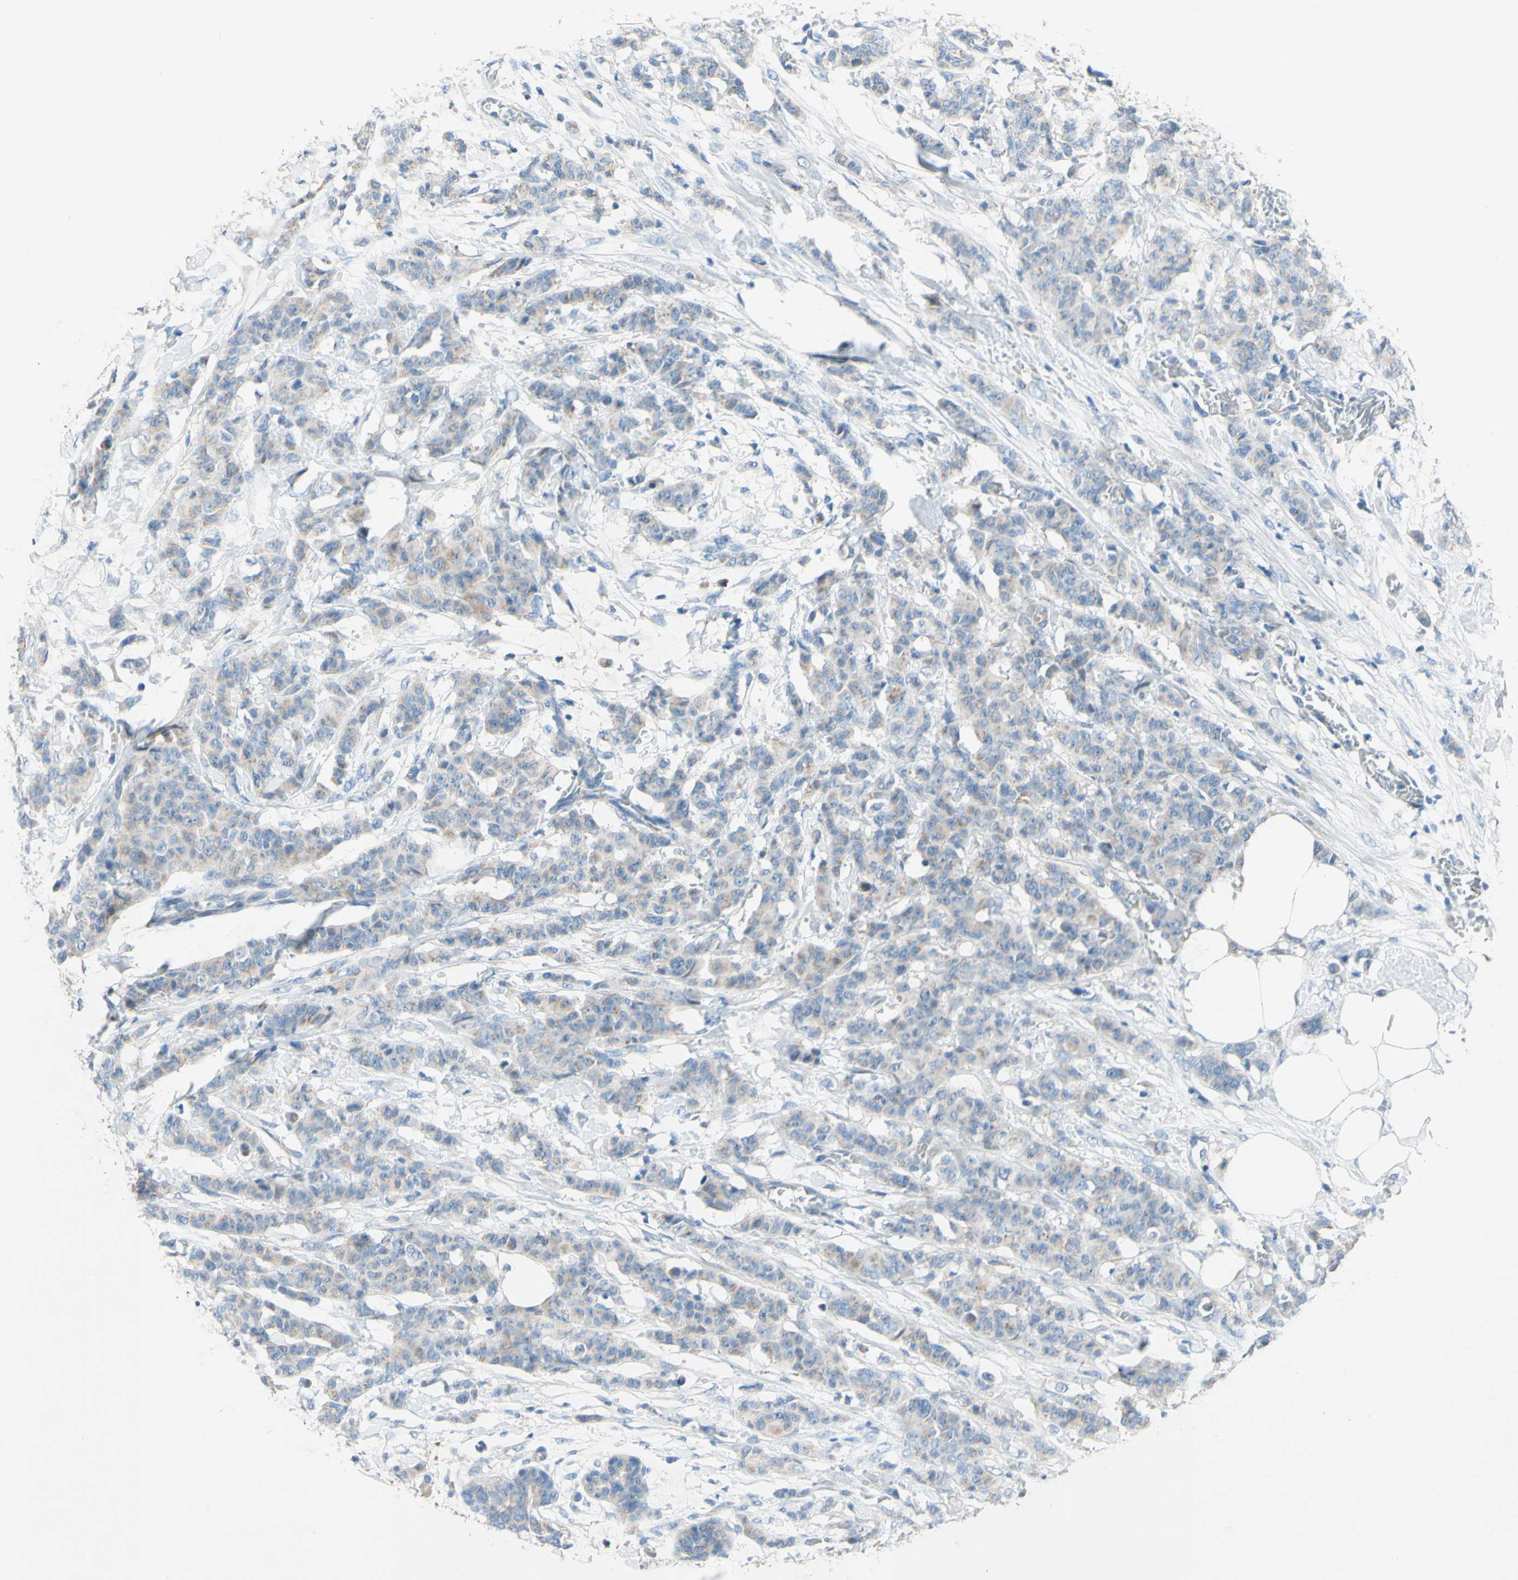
{"staining": {"intensity": "negative", "quantity": "none", "location": "none"}, "tissue": "breast cancer", "cell_type": "Tumor cells", "image_type": "cancer", "snomed": [{"axis": "morphology", "description": "Normal tissue, NOS"}, {"axis": "morphology", "description": "Duct carcinoma"}, {"axis": "topography", "description": "Breast"}], "caption": "IHC image of human breast invasive ductal carcinoma stained for a protein (brown), which reveals no expression in tumor cells. (DAB (3,3'-diaminobenzidine) immunohistochemistry visualized using brightfield microscopy, high magnification).", "gene": "ACADL", "patient": {"sex": "female", "age": 40}}